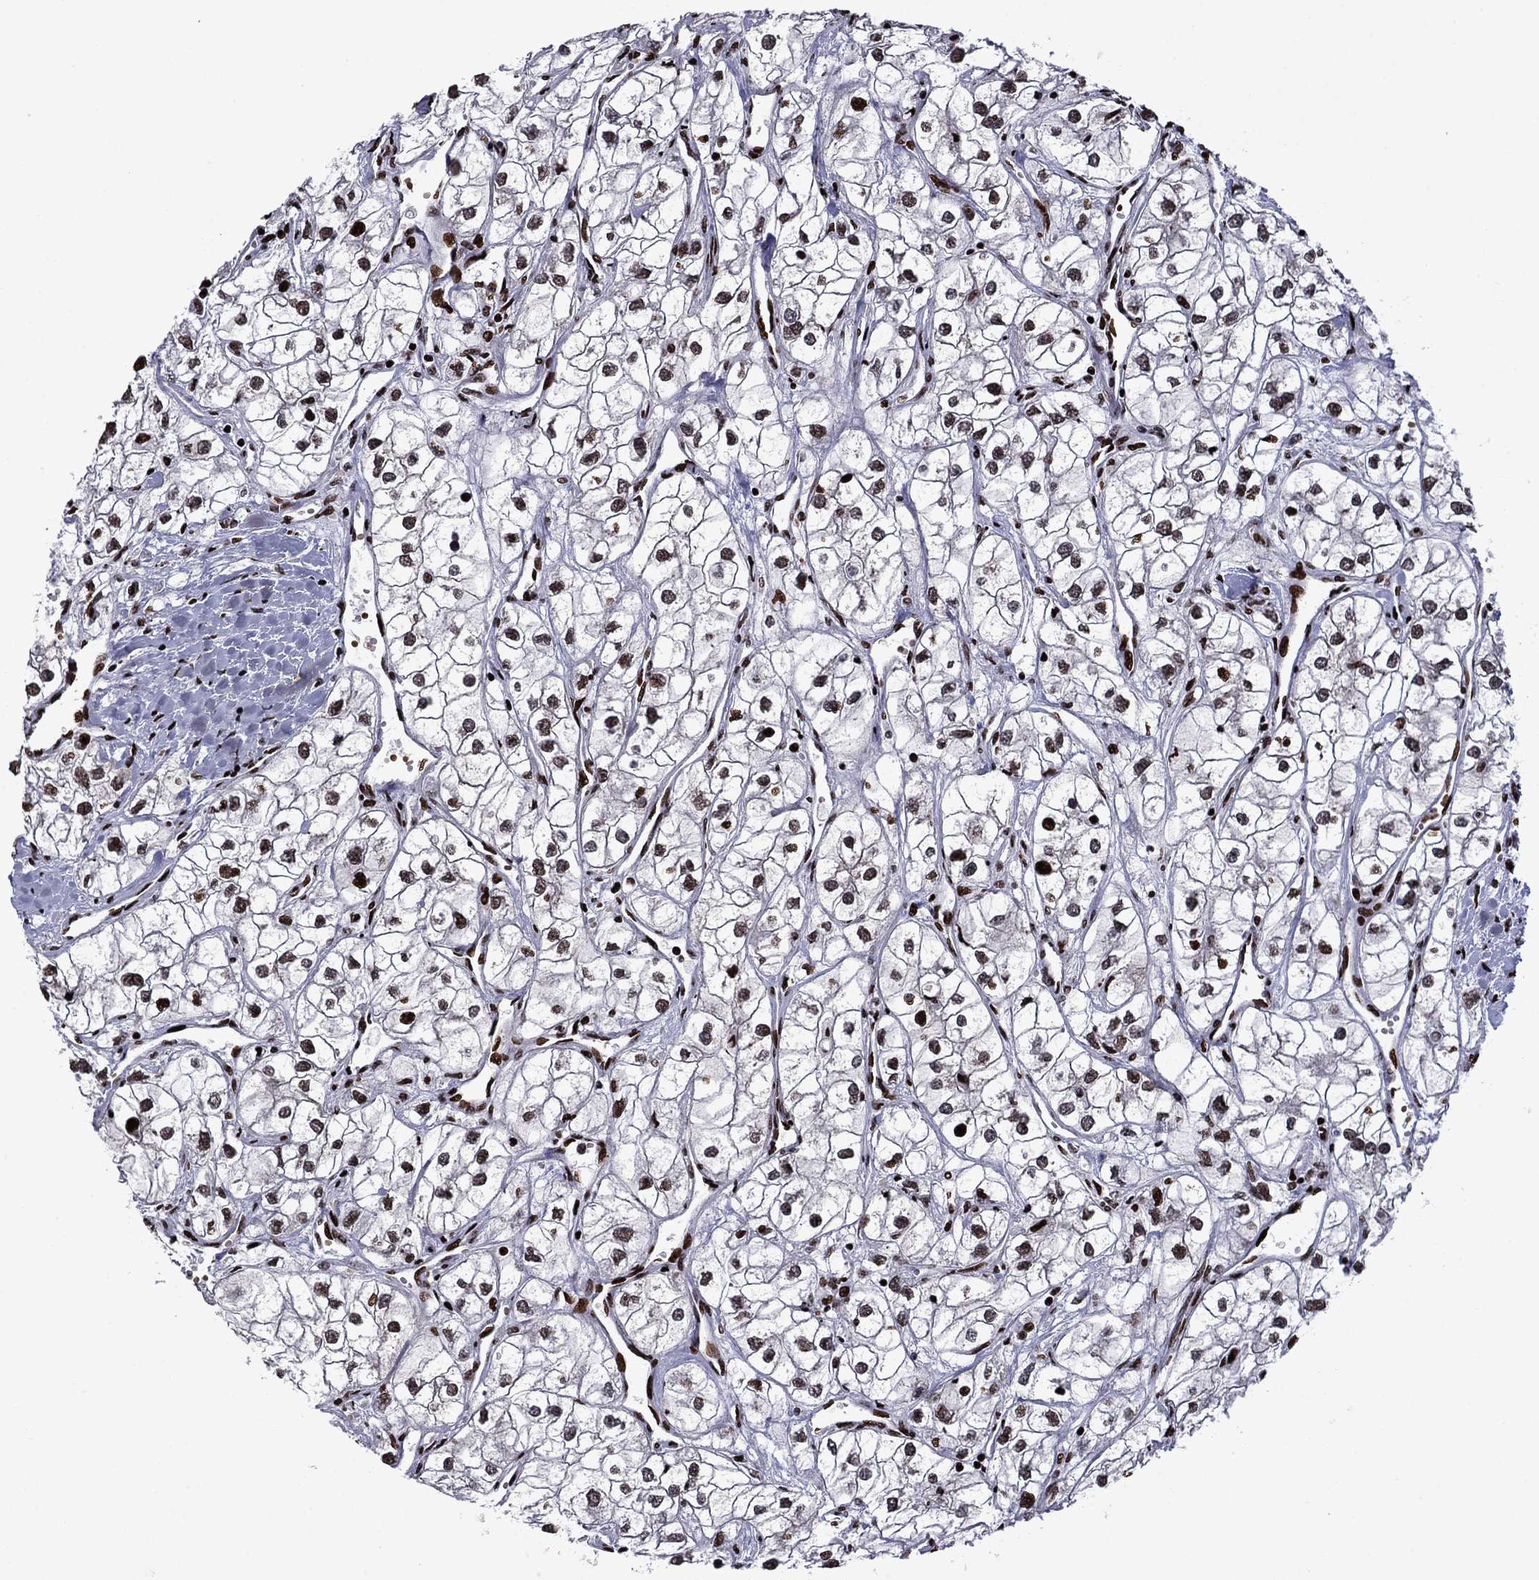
{"staining": {"intensity": "strong", "quantity": ">75%", "location": "nuclear"}, "tissue": "renal cancer", "cell_type": "Tumor cells", "image_type": "cancer", "snomed": [{"axis": "morphology", "description": "Adenocarcinoma, NOS"}, {"axis": "topography", "description": "Kidney"}], "caption": "Brown immunohistochemical staining in human renal cancer shows strong nuclear staining in about >75% of tumor cells.", "gene": "LIMK1", "patient": {"sex": "male", "age": 59}}